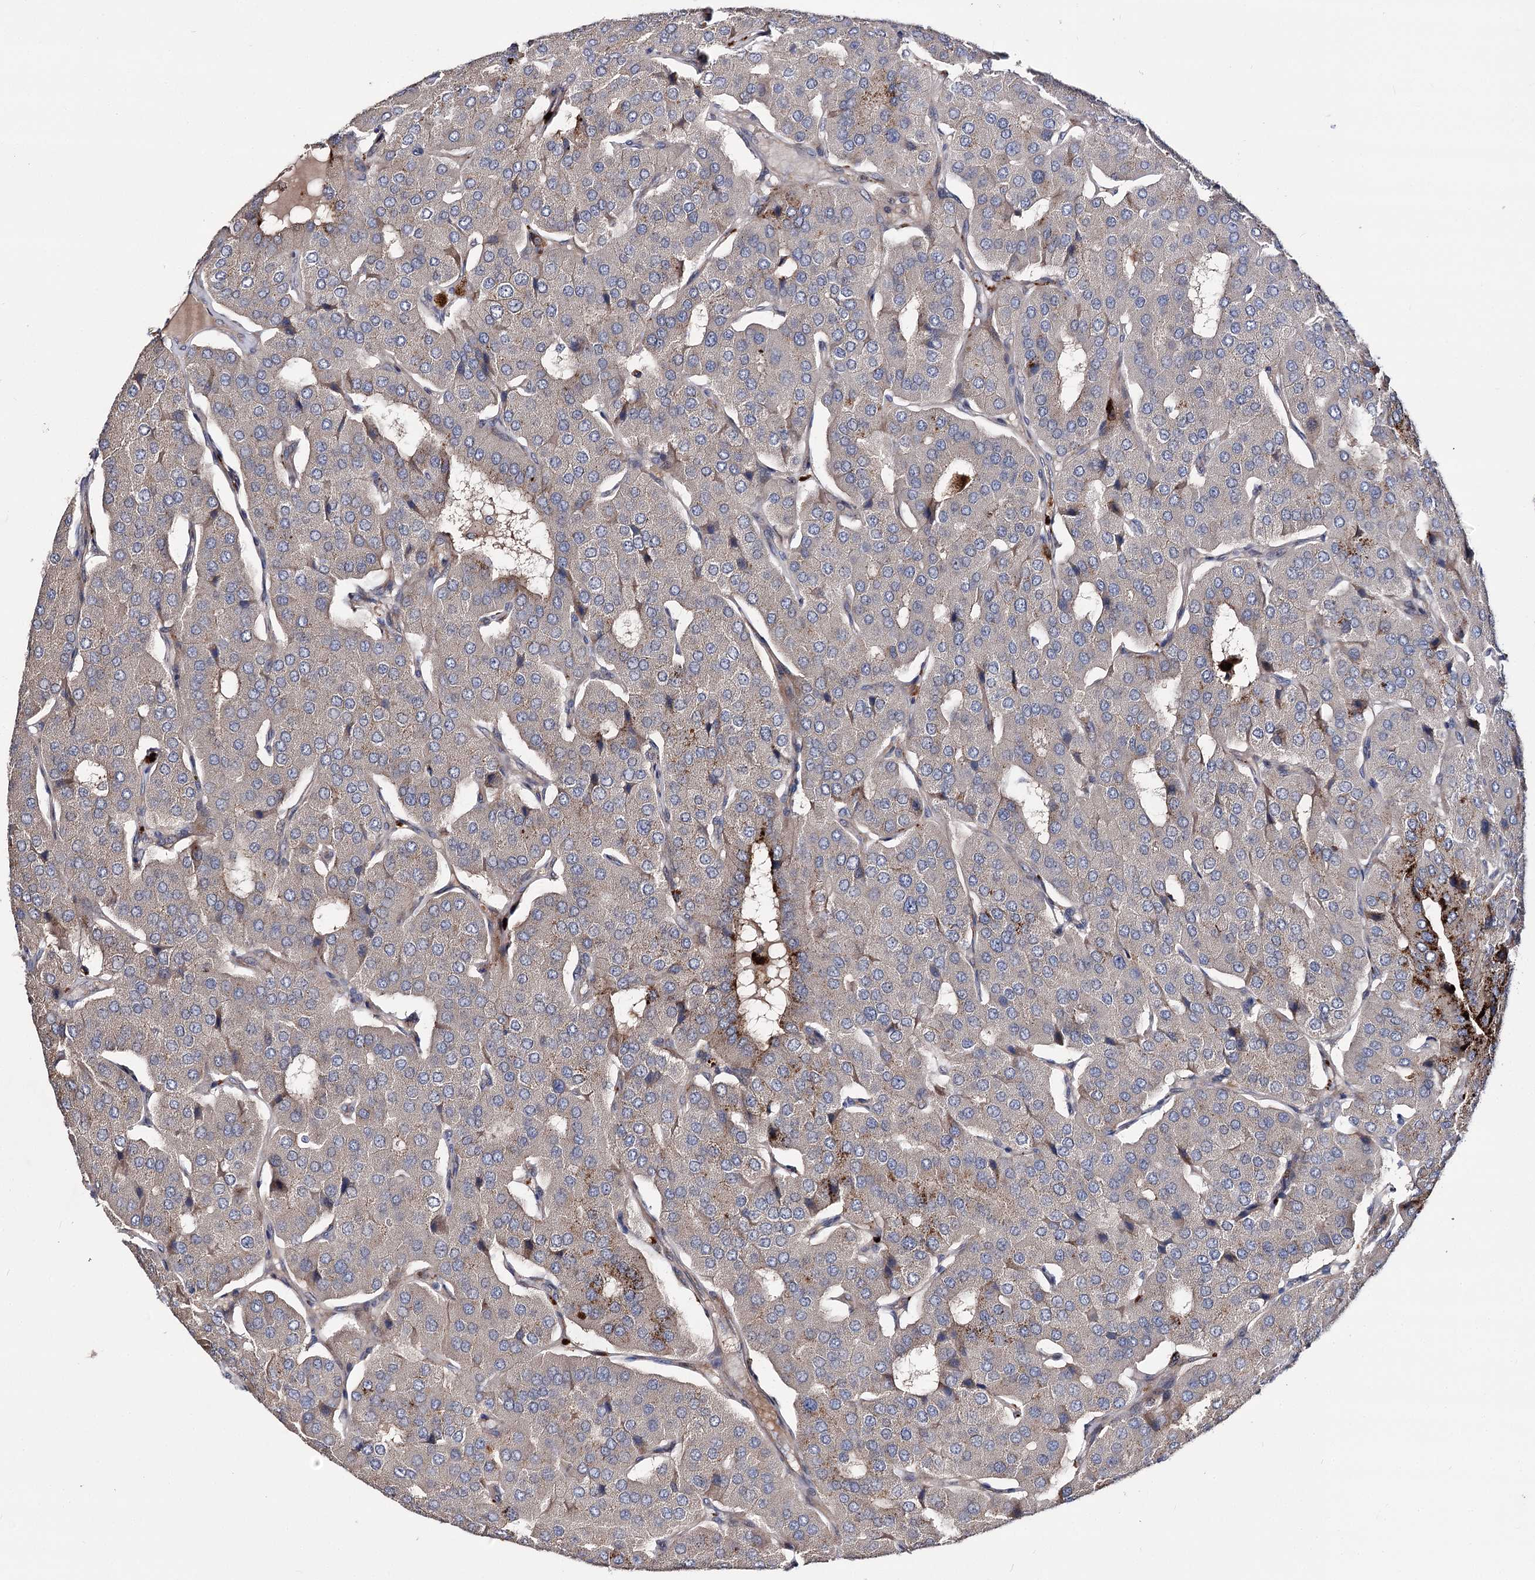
{"staining": {"intensity": "negative", "quantity": "none", "location": "none"}, "tissue": "parathyroid gland", "cell_type": "Glandular cells", "image_type": "normal", "snomed": [{"axis": "morphology", "description": "Normal tissue, NOS"}, {"axis": "morphology", "description": "Adenoma, NOS"}, {"axis": "topography", "description": "Parathyroid gland"}], "caption": "An immunohistochemistry (IHC) photomicrograph of normal parathyroid gland is shown. There is no staining in glandular cells of parathyroid gland.", "gene": "MINDY3", "patient": {"sex": "female", "age": 86}}